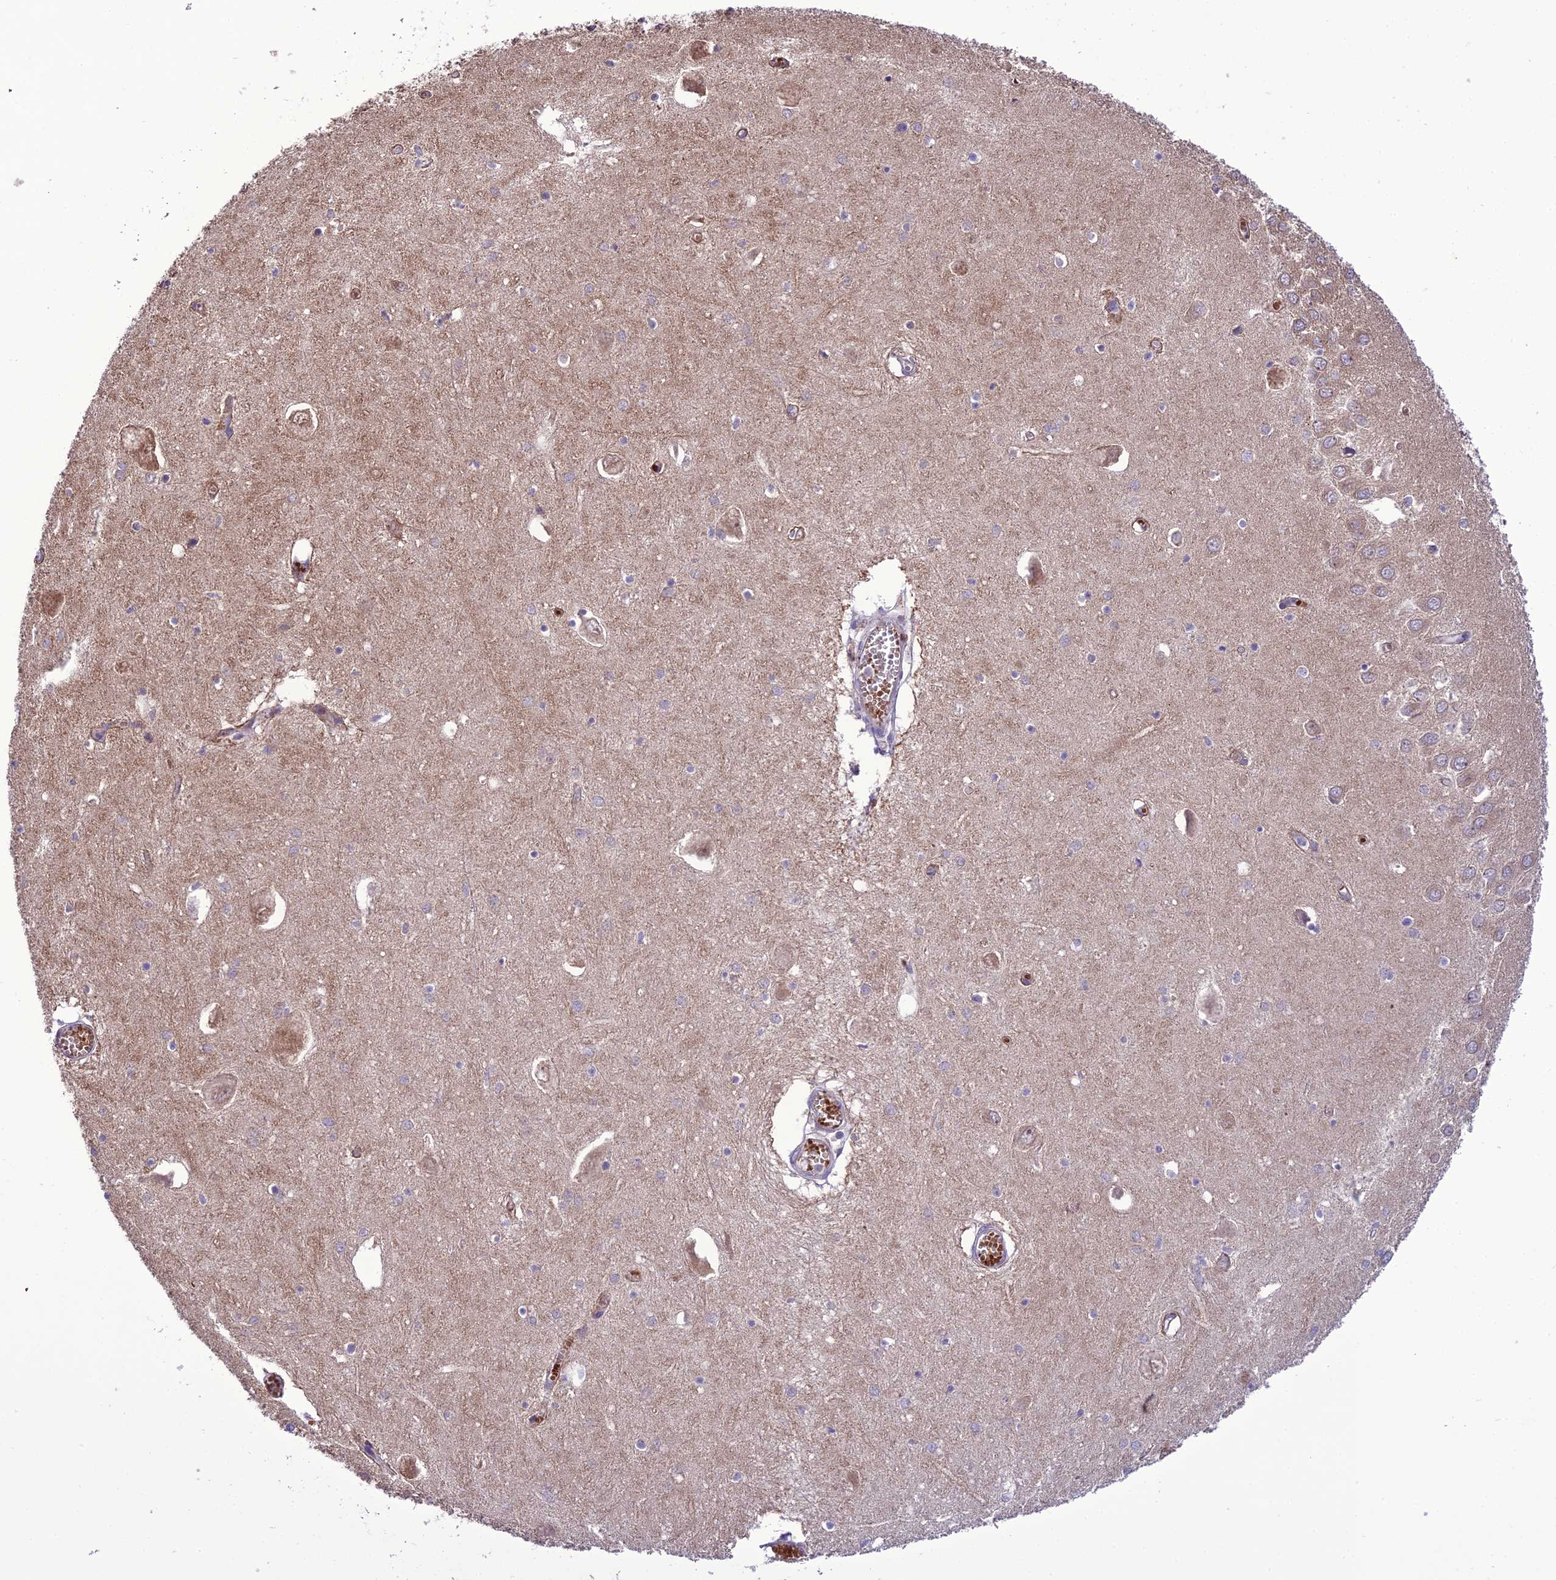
{"staining": {"intensity": "negative", "quantity": "none", "location": "none"}, "tissue": "hippocampus", "cell_type": "Glial cells", "image_type": "normal", "snomed": [{"axis": "morphology", "description": "Normal tissue, NOS"}, {"axis": "topography", "description": "Hippocampus"}], "caption": "Immunohistochemistry (IHC) of unremarkable hippocampus reveals no staining in glial cells.", "gene": "ENSG00000260272", "patient": {"sex": "male", "age": 70}}